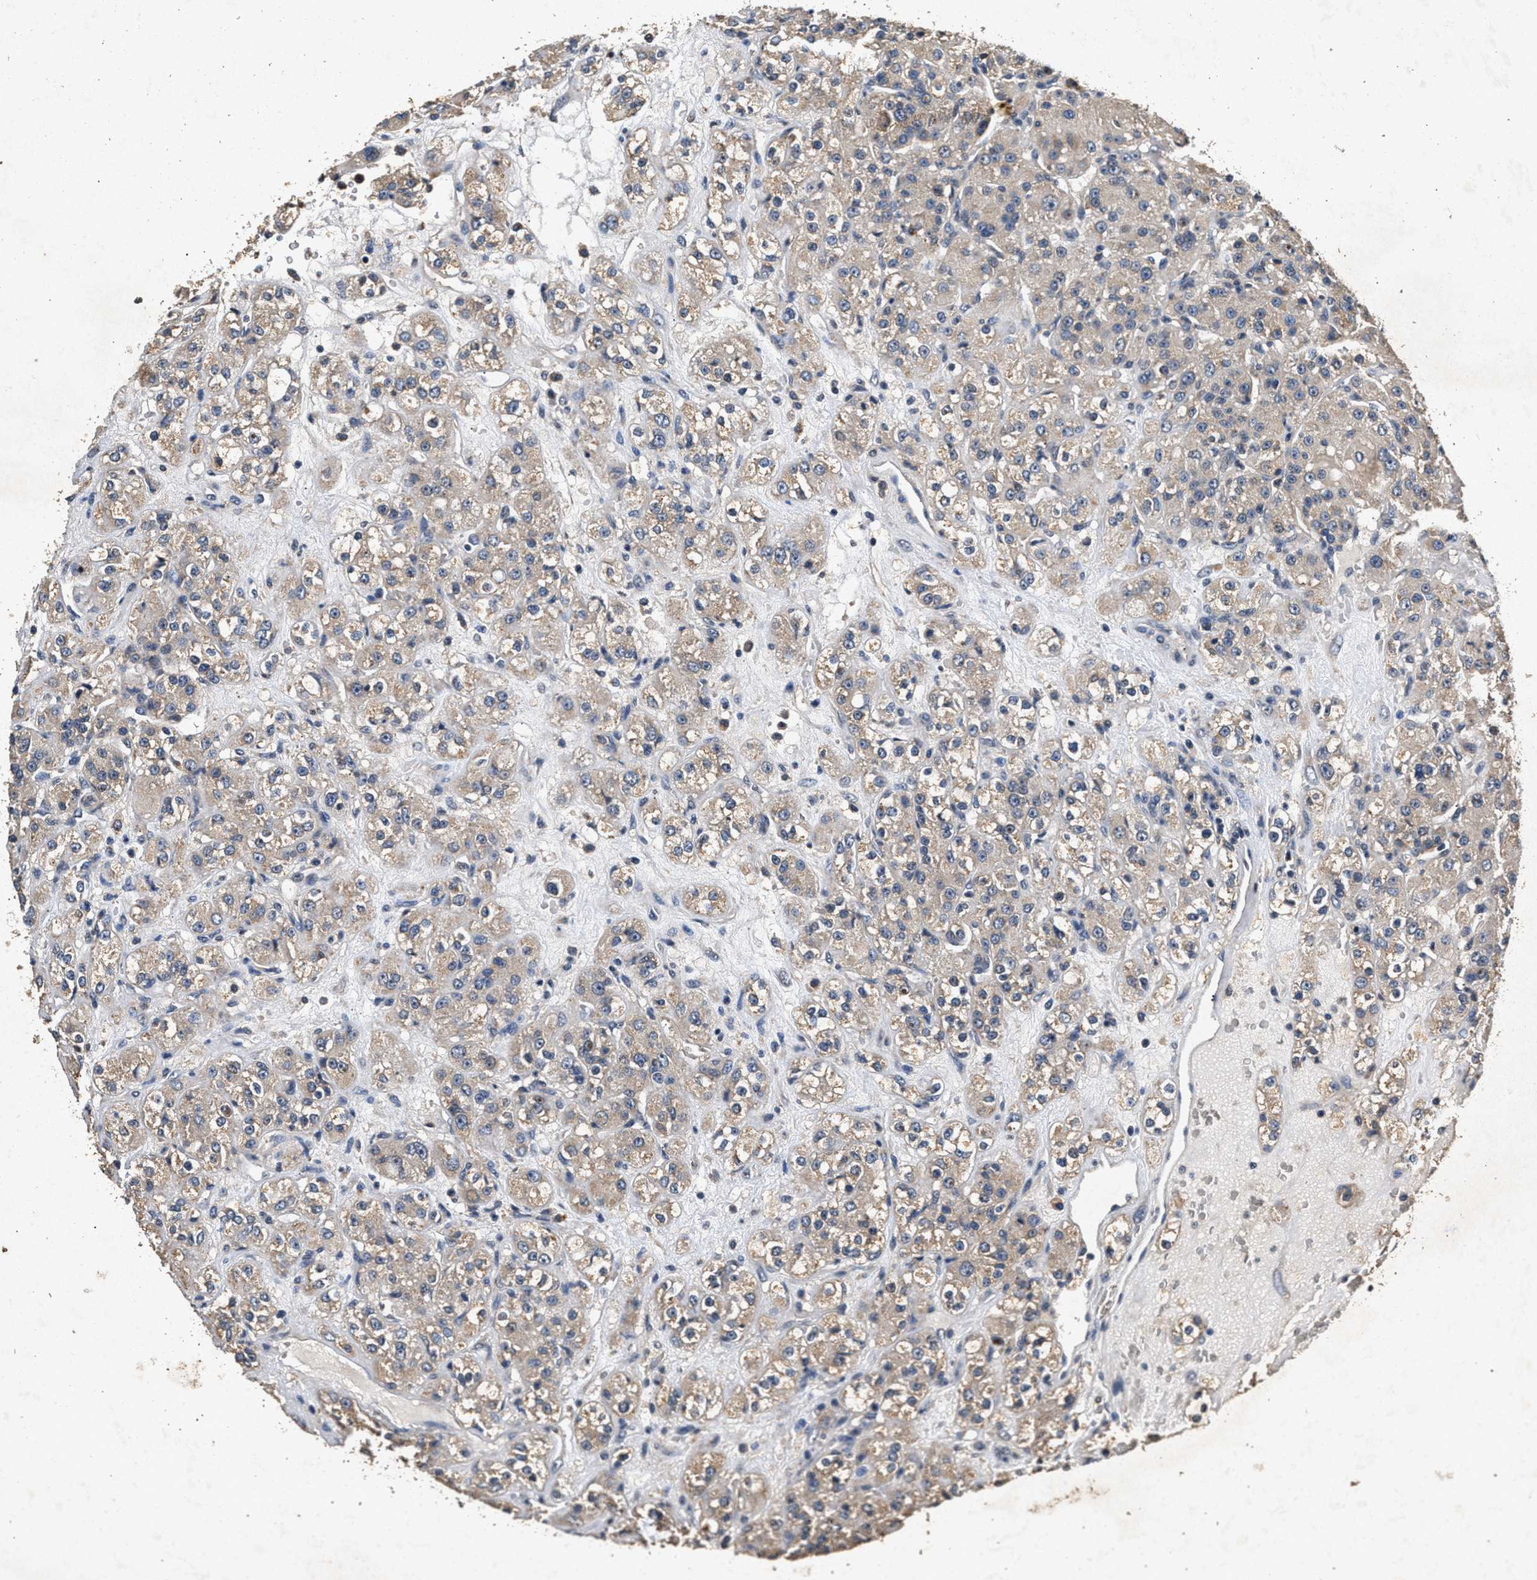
{"staining": {"intensity": "weak", "quantity": "<25%", "location": "cytoplasmic/membranous"}, "tissue": "renal cancer", "cell_type": "Tumor cells", "image_type": "cancer", "snomed": [{"axis": "morphology", "description": "Normal tissue, NOS"}, {"axis": "morphology", "description": "Adenocarcinoma, NOS"}, {"axis": "topography", "description": "Kidney"}], "caption": "Protein analysis of renal cancer displays no significant expression in tumor cells.", "gene": "PPP1CC", "patient": {"sex": "male", "age": 61}}